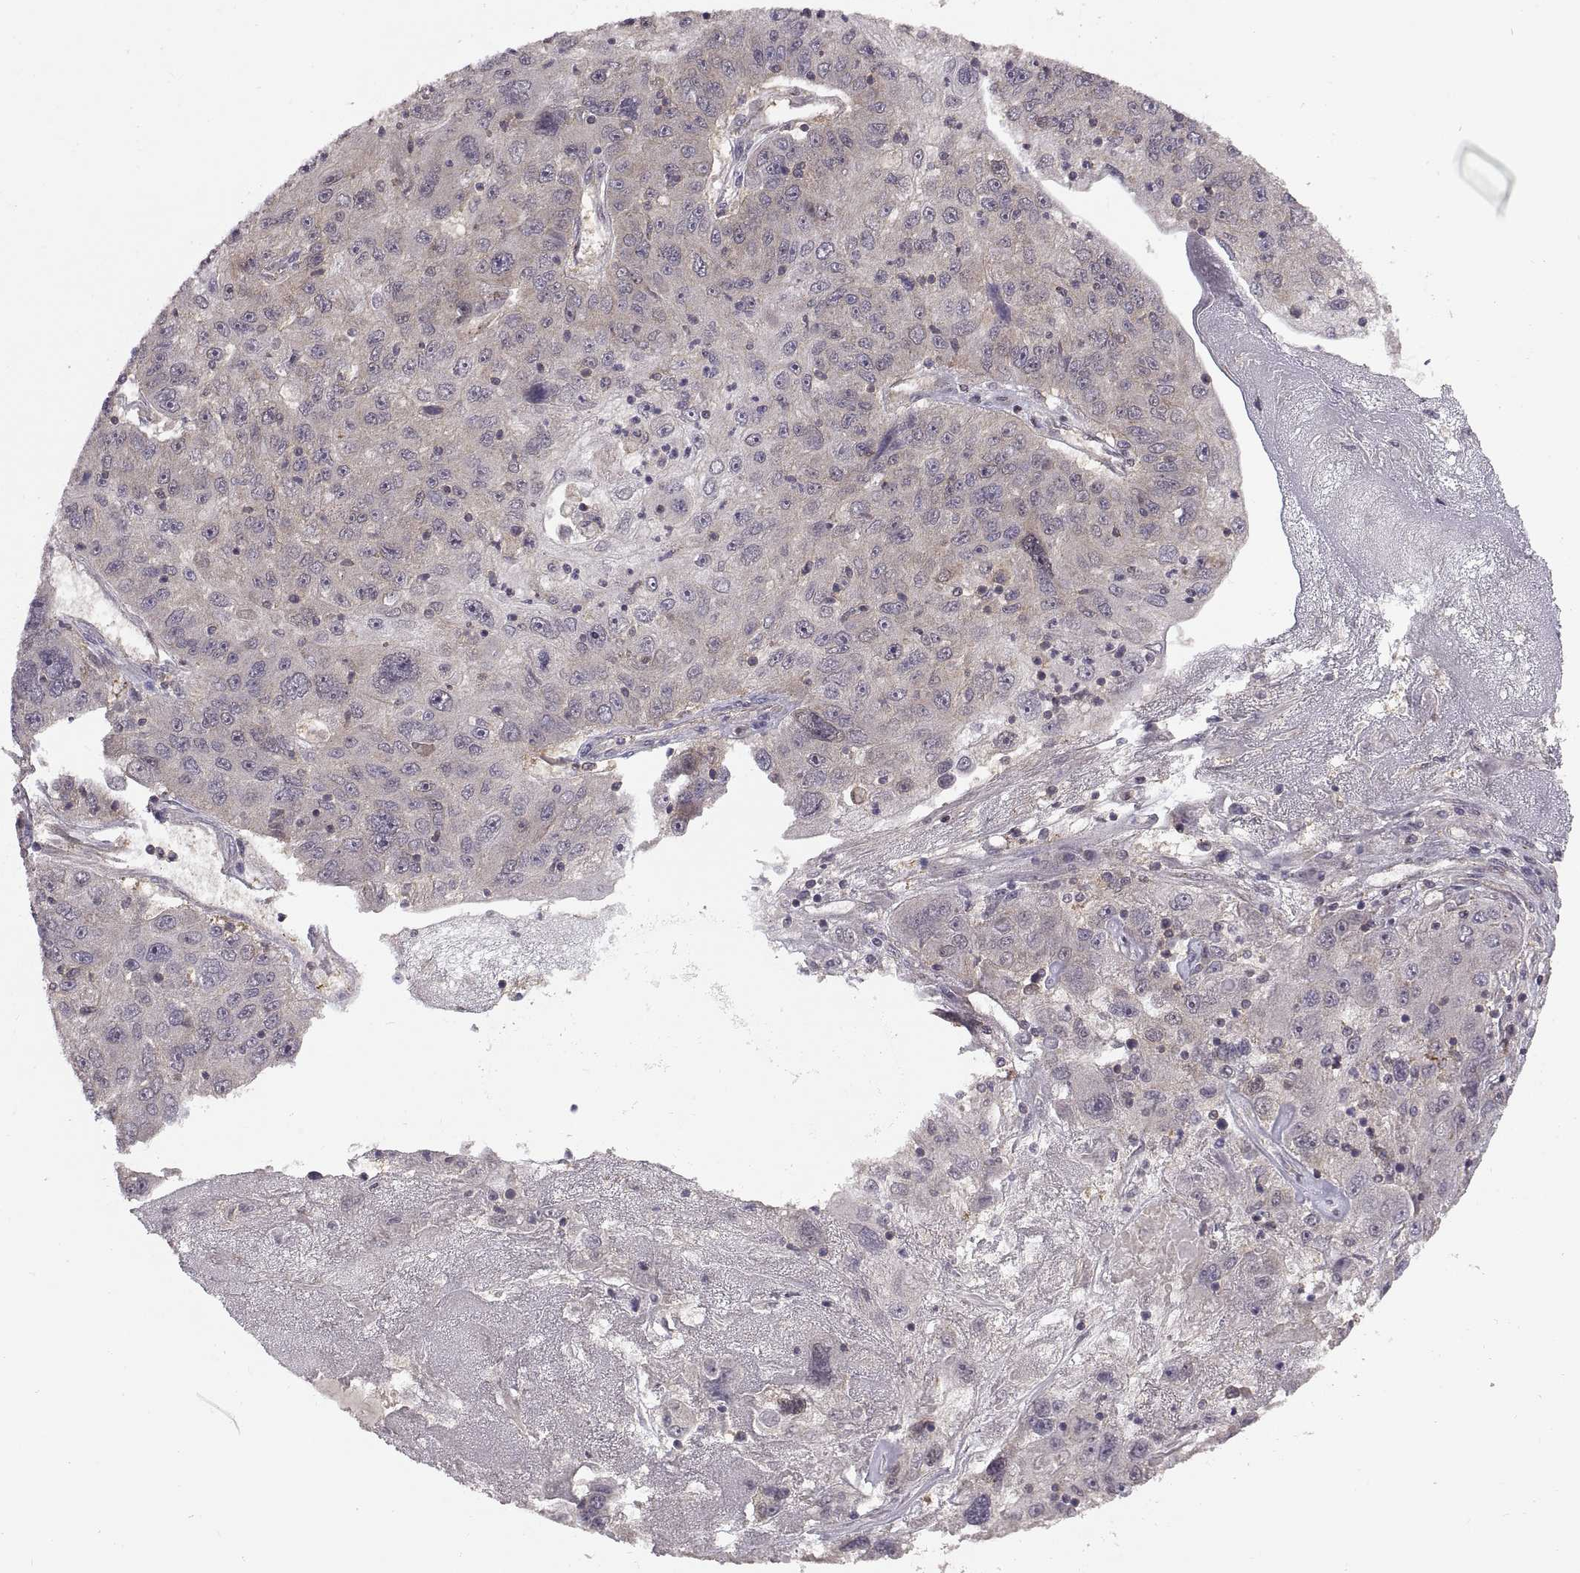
{"staining": {"intensity": "negative", "quantity": "none", "location": "none"}, "tissue": "stomach cancer", "cell_type": "Tumor cells", "image_type": "cancer", "snomed": [{"axis": "morphology", "description": "Adenocarcinoma, NOS"}, {"axis": "topography", "description": "Stomach"}], "caption": "An image of stomach adenocarcinoma stained for a protein reveals no brown staining in tumor cells. (DAB (3,3'-diaminobenzidine) immunohistochemistry (IHC), high magnification).", "gene": "NMNAT2", "patient": {"sex": "male", "age": 56}}